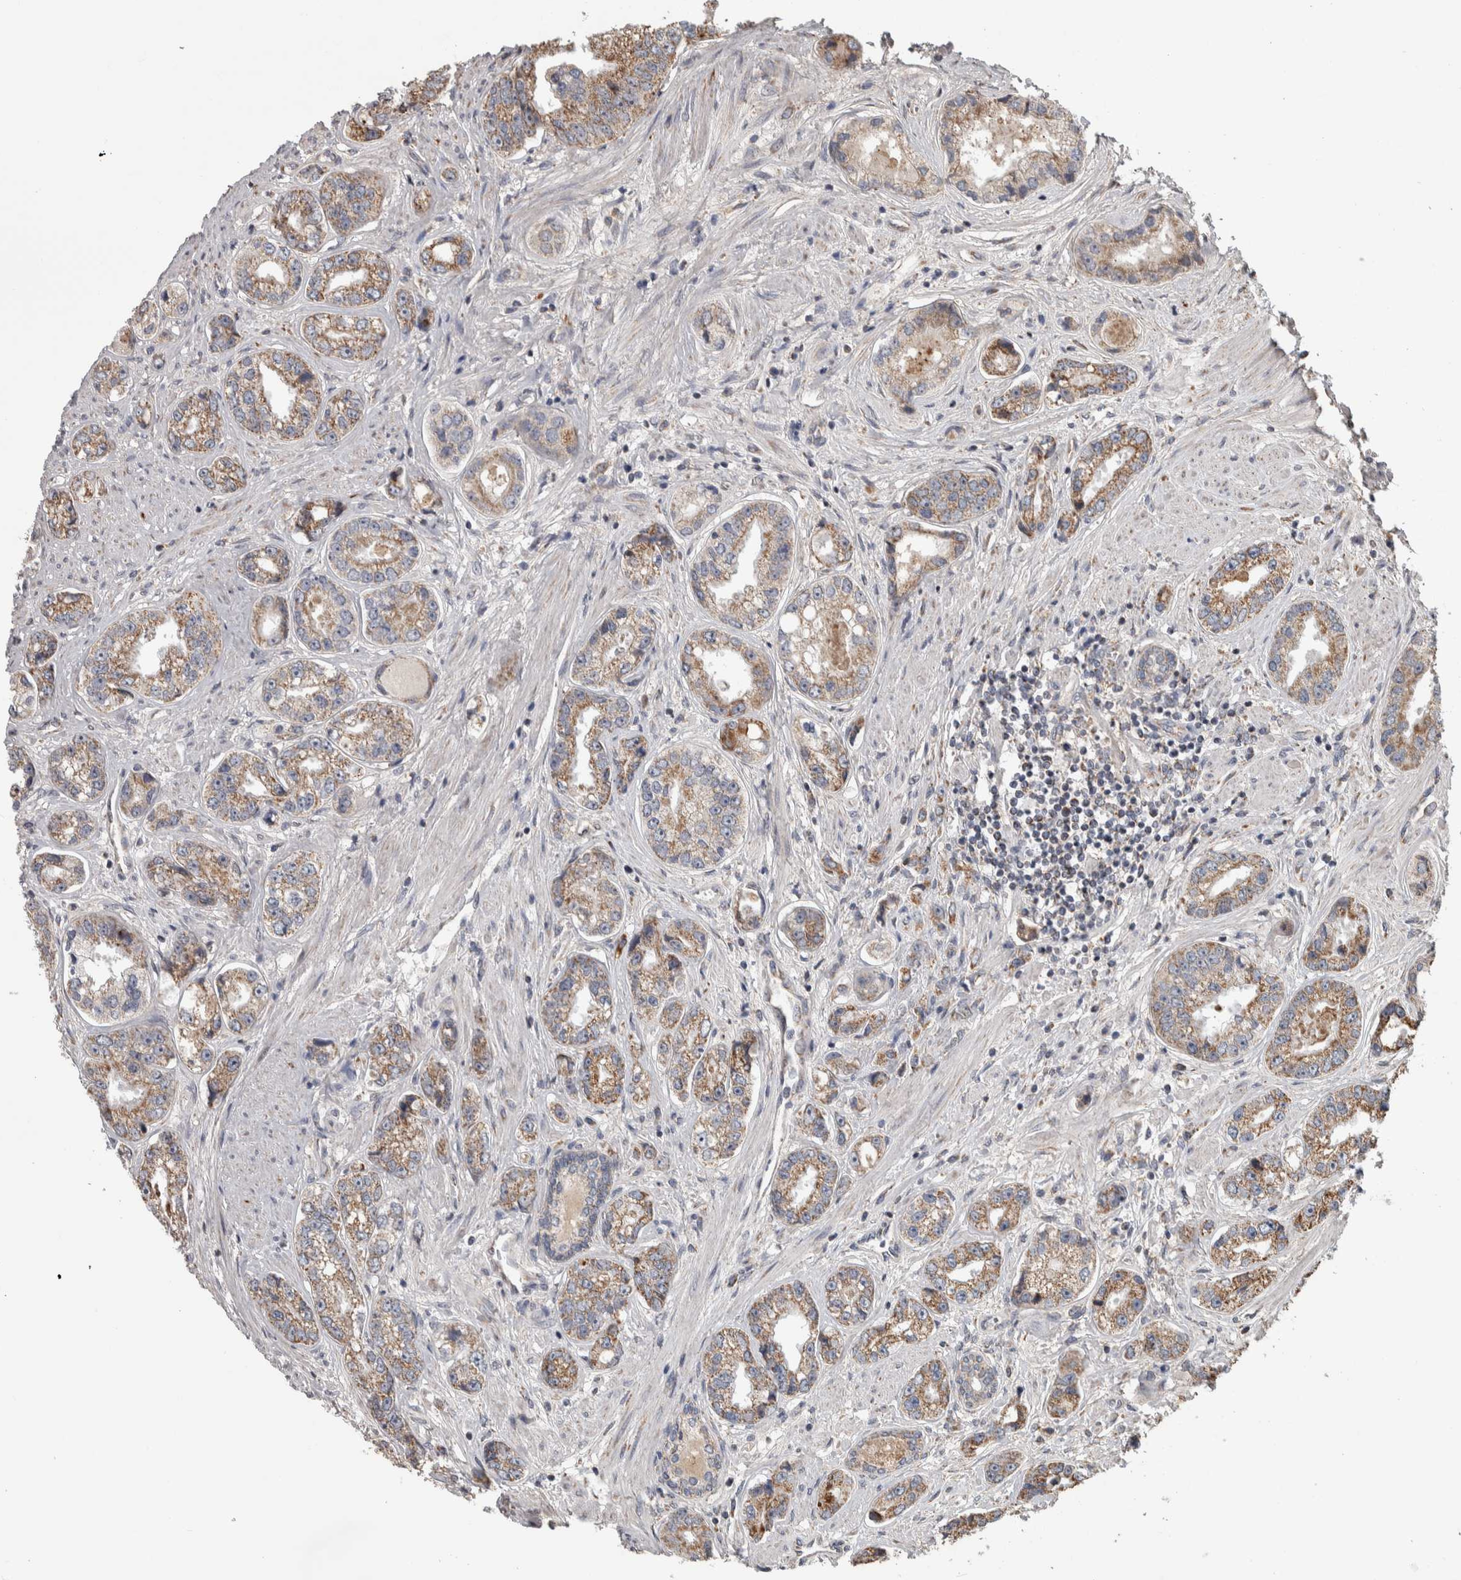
{"staining": {"intensity": "moderate", "quantity": ">75%", "location": "cytoplasmic/membranous"}, "tissue": "prostate cancer", "cell_type": "Tumor cells", "image_type": "cancer", "snomed": [{"axis": "morphology", "description": "Adenocarcinoma, High grade"}, {"axis": "topography", "description": "Prostate"}], "caption": "This is a micrograph of immunohistochemistry (IHC) staining of prostate cancer, which shows moderate staining in the cytoplasmic/membranous of tumor cells.", "gene": "SCO1", "patient": {"sex": "male", "age": 61}}